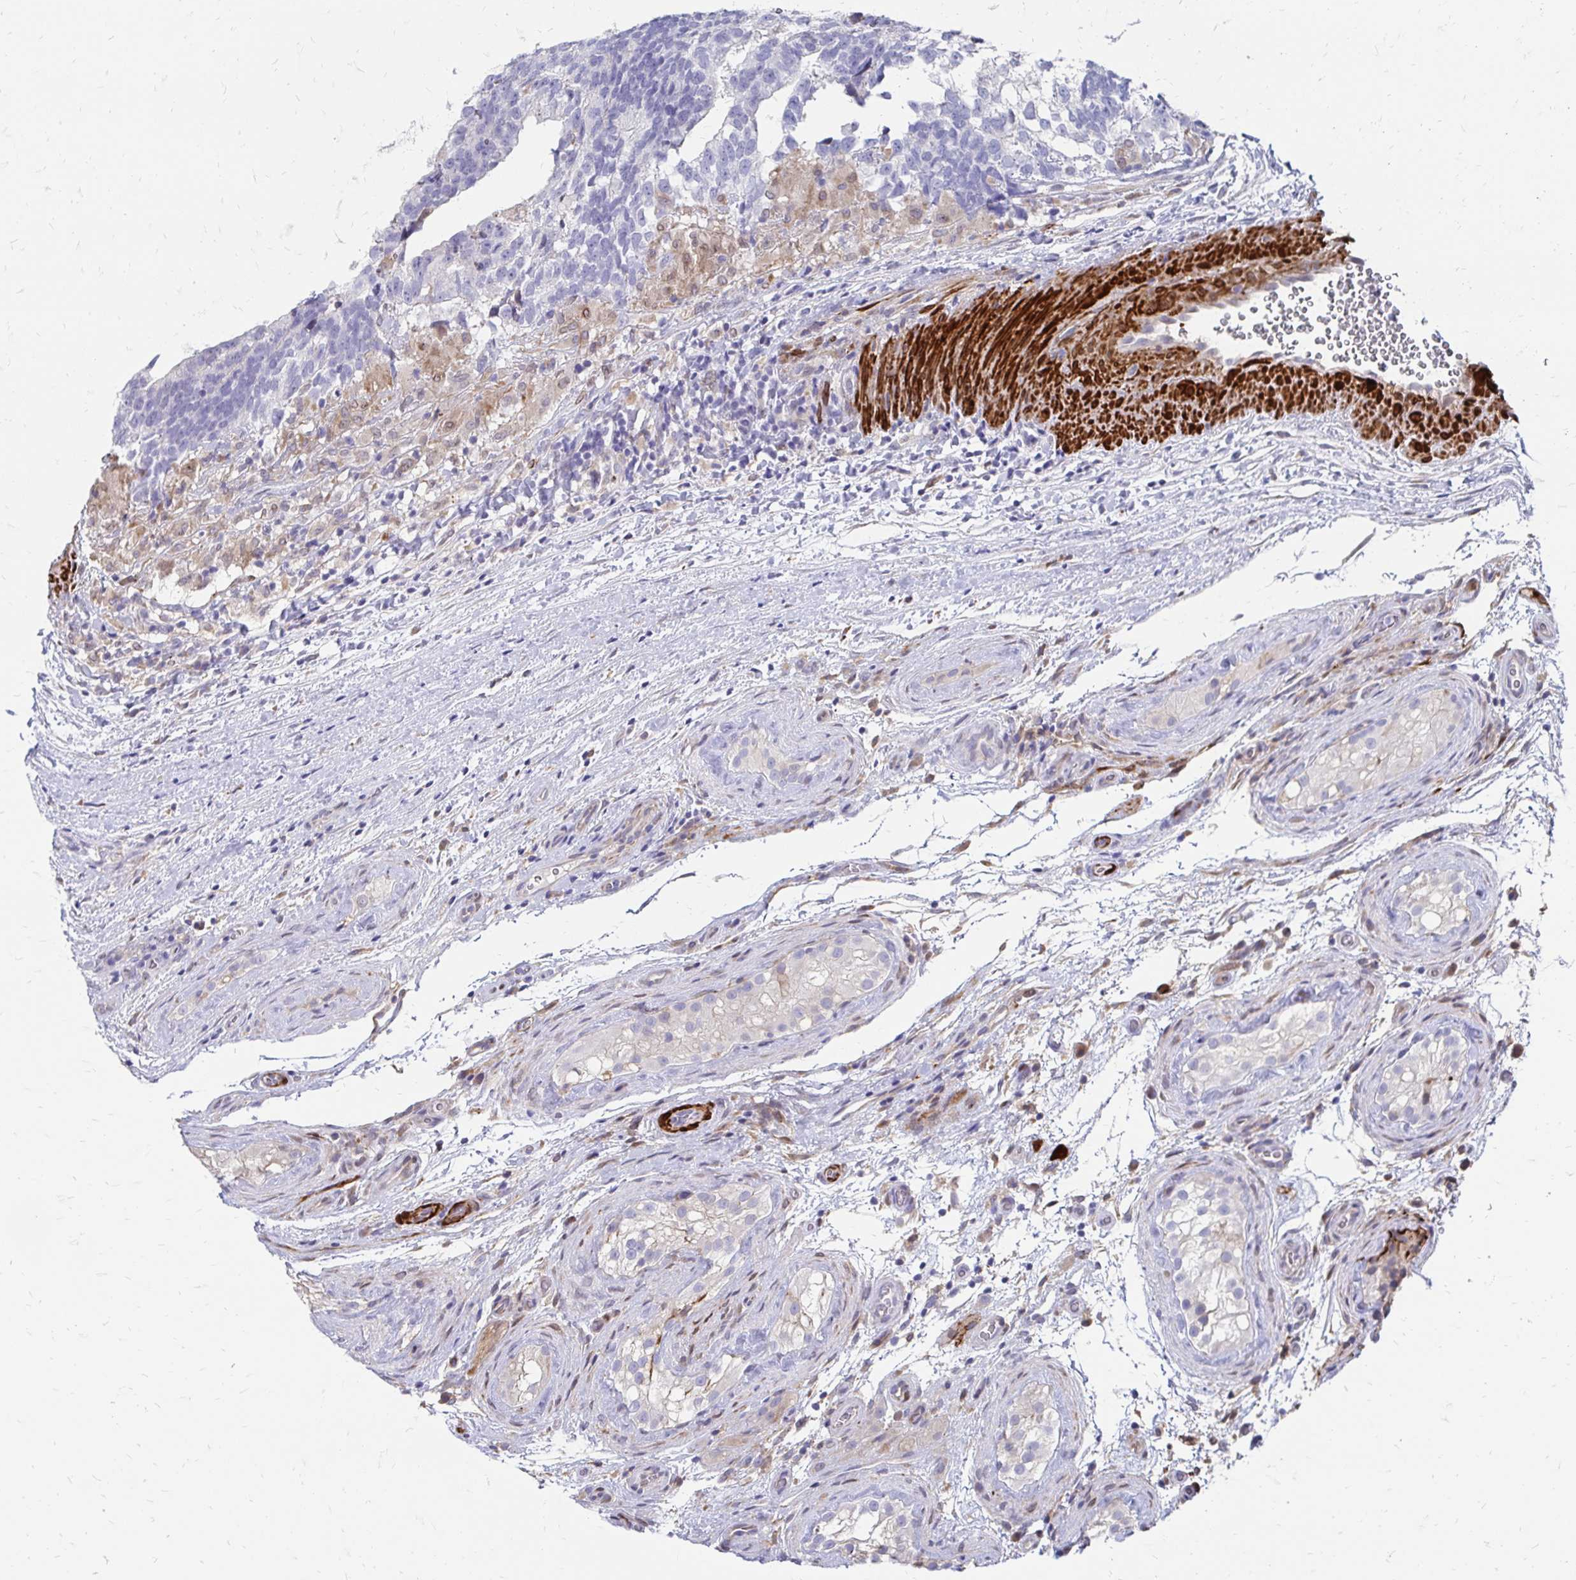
{"staining": {"intensity": "negative", "quantity": "none", "location": "none"}, "tissue": "testis cancer", "cell_type": "Tumor cells", "image_type": "cancer", "snomed": [{"axis": "morphology", "description": "Seminoma, NOS"}, {"axis": "morphology", "description": "Carcinoma, Embryonal, NOS"}, {"axis": "topography", "description": "Testis"}], "caption": "A histopathology image of human testis cancer (embryonal carcinoma) is negative for staining in tumor cells.", "gene": "CDKL1", "patient": {"sex": "male", "age": 41}}